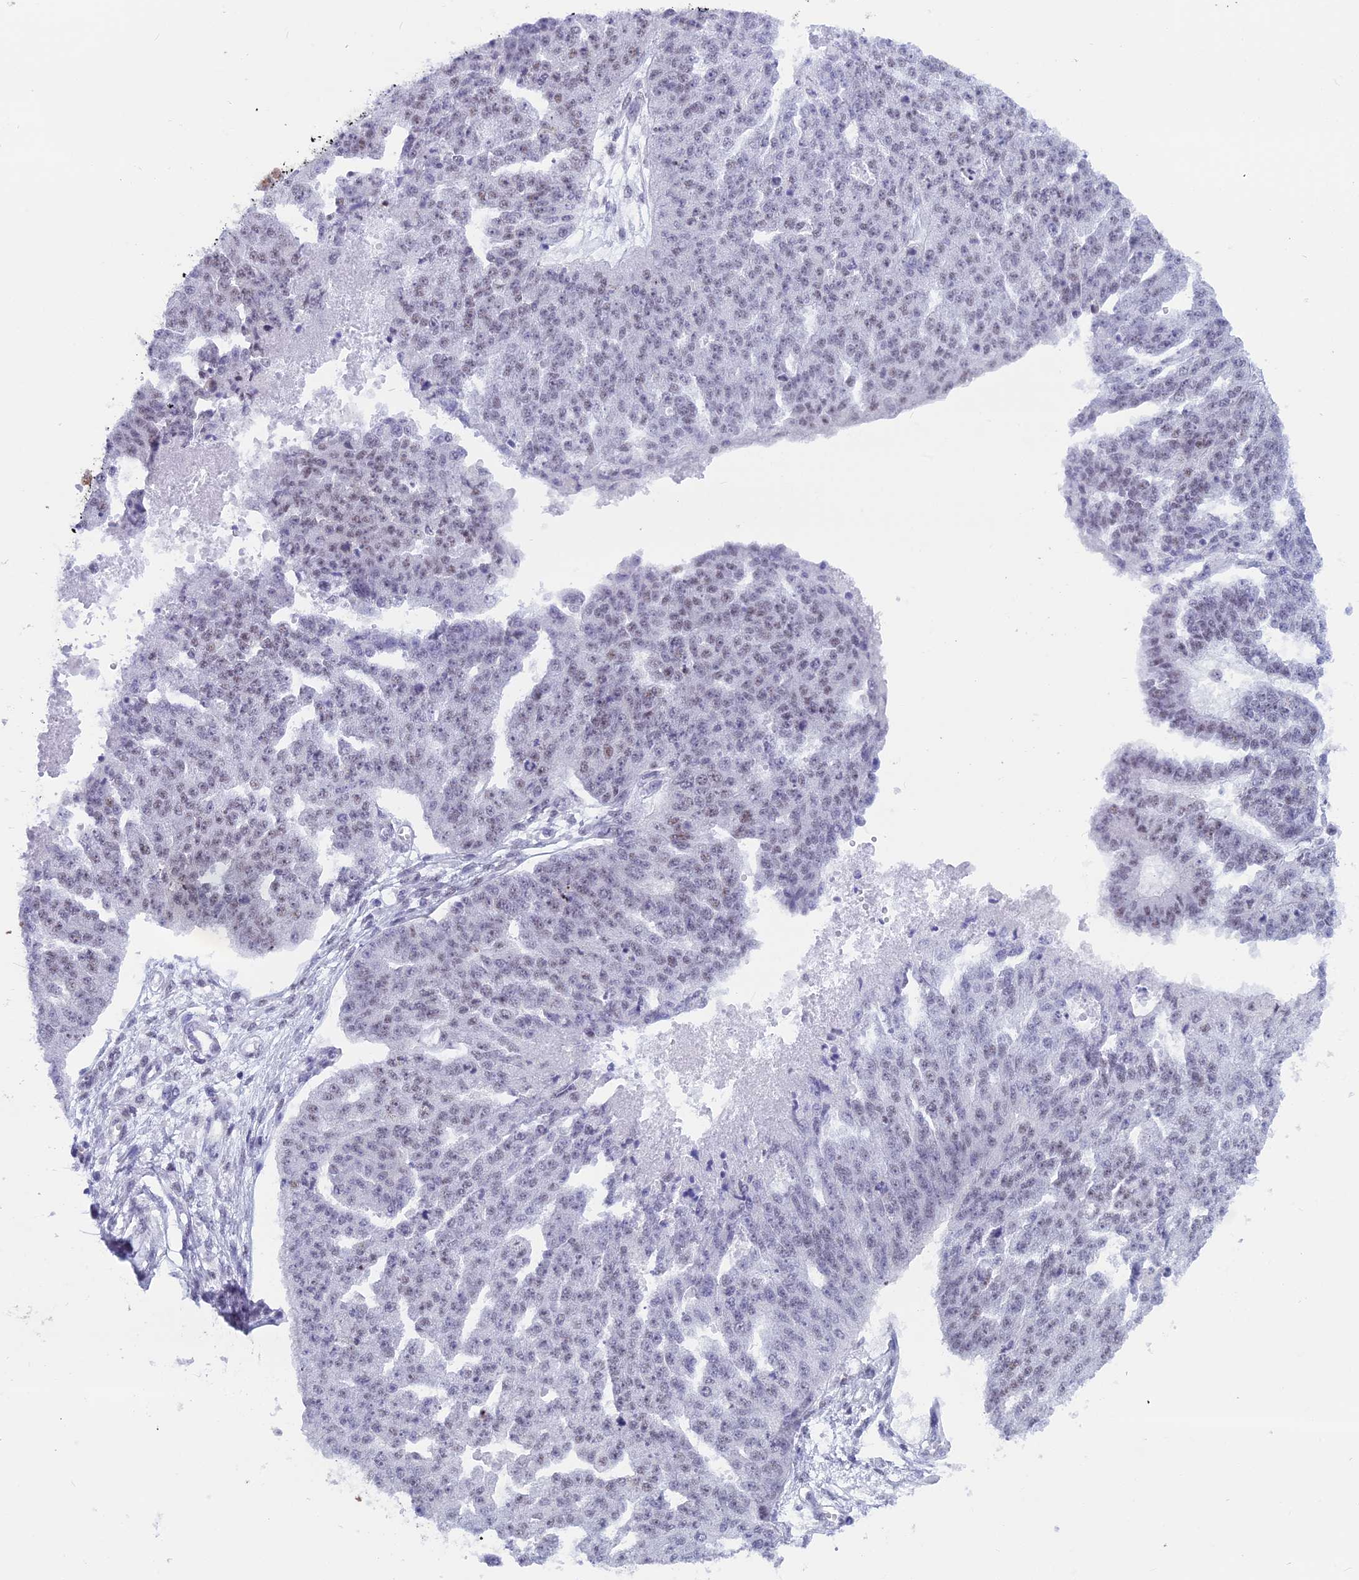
{"staining": {"intensity": "weak", "quantity": "25%-75%", "location": "nuclear"}, "tissue": "ovarian cancer", "cell_type": "Tumor cells", "image_type": "cancer", "snomed": [{"axis": "morphology", "description": "Cystadenocarcinoma, serous, NOS"}, {"axis": "topography", "description": "Ovary"}], "caption": "High-magnification brightfield microscopy of ovarian cancer stained with DAB (3,3'-diaminobenzidine) (brown) and counterstained with hematoxylin (blue). tumor cells exhibit weak nuclear expression is identified in approximately25%-75% of cells. The staining was performed using DAB to visualize the protein expression in brown, while the nuclei were stained in blue with hematoxylin (Magnification: 20x).", "gene": "SRSF5", "patient": {"sex": "female", "age": 58}}